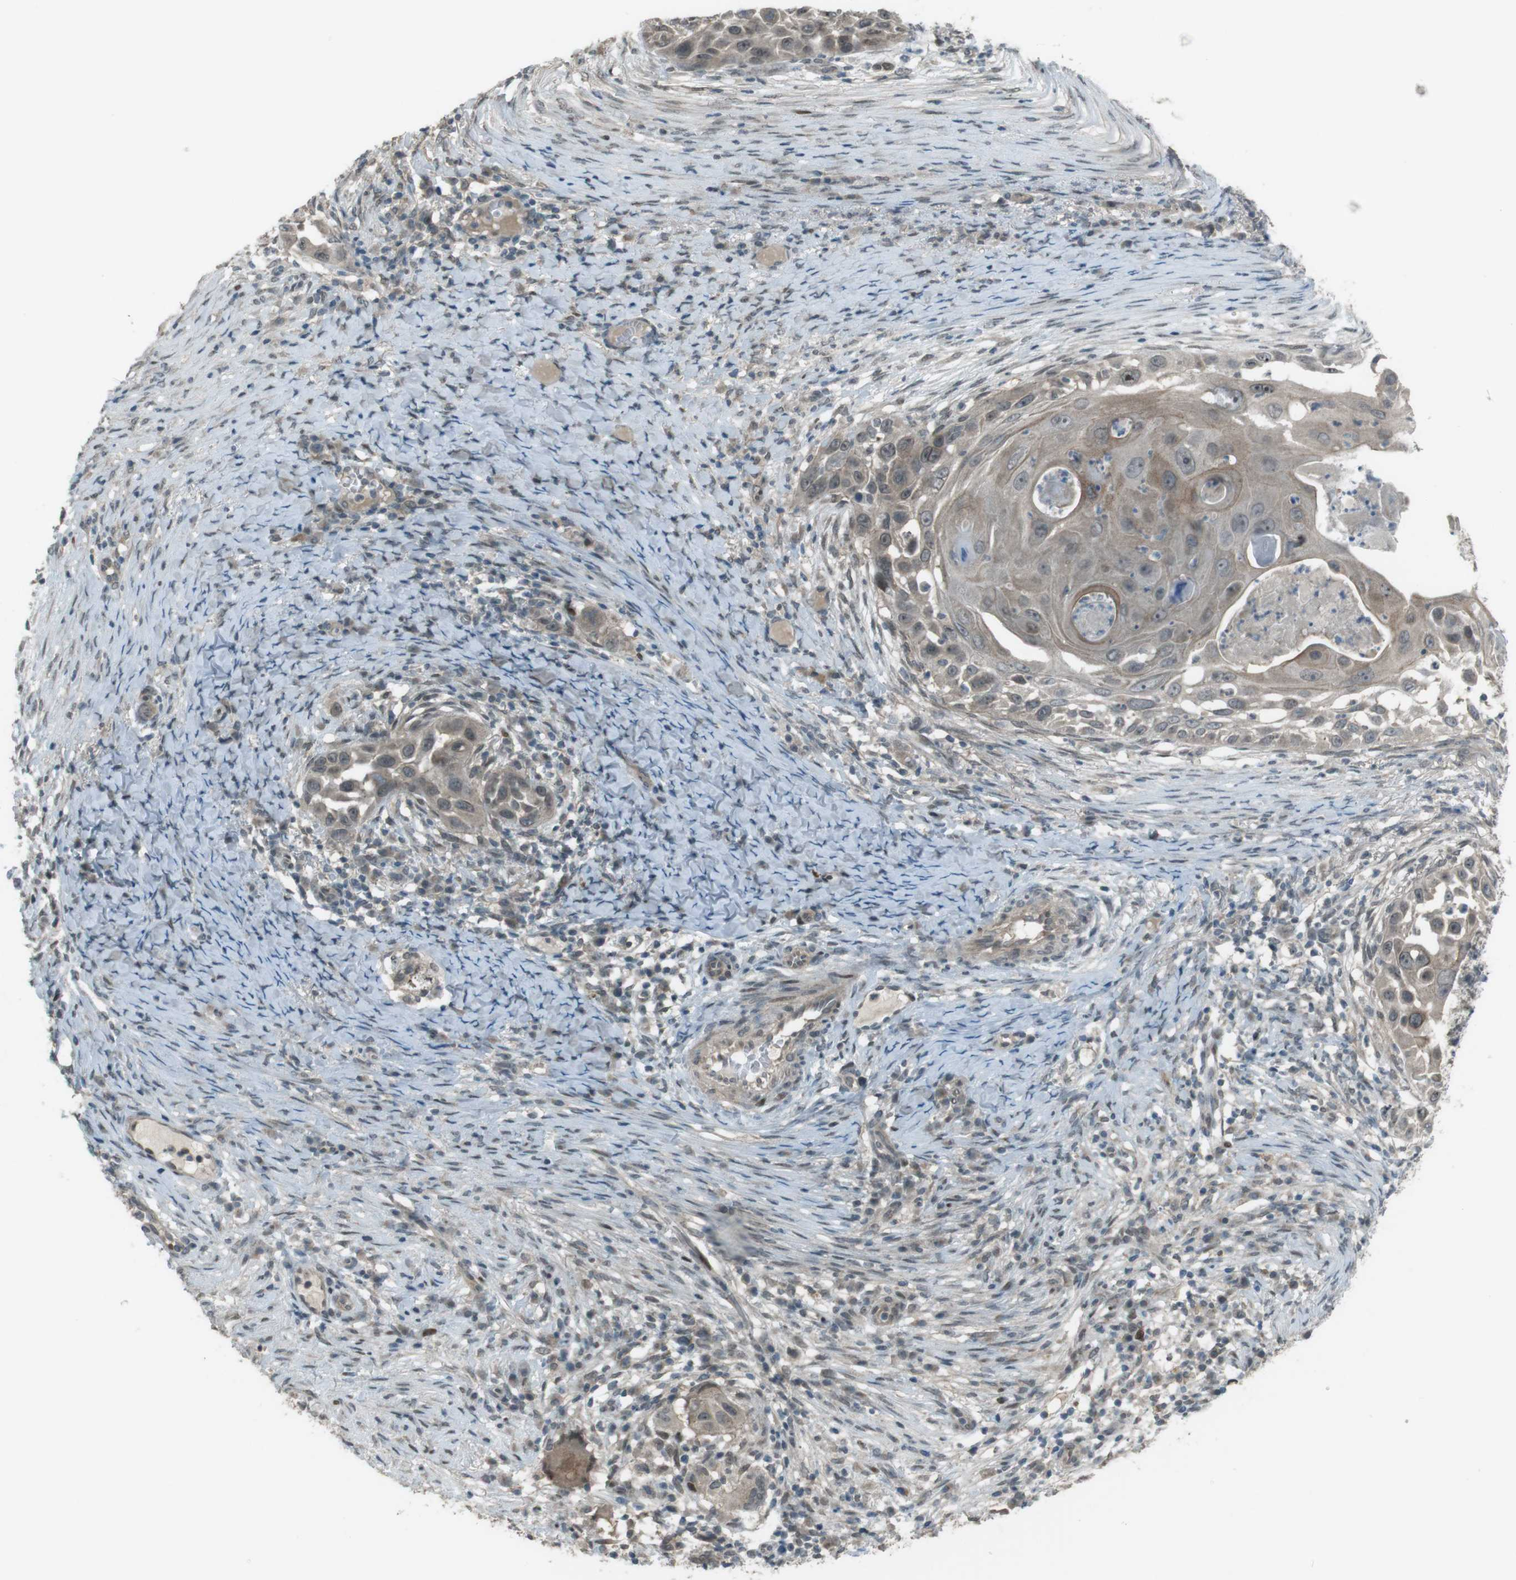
{"staining": {"intensity": "weak", "quantity": ">75%", "location": "cytoplasmic/membranous"}, "tissue": "skin cancer", "cell_type": "Tumor cells", "image_type": "cancer", "snomed": [{"axis": "morphology", "description": "Squamous cell carcinoma, NOS"}, {"axis": "topography", "description": "Skin"}], "caption": "Skin squamous cell carcinoma stained for a protein (brown) shows weak cytoplasmic/membranous positive staining in about >75% of tumor cells.", "gene": "SLITRK5", "patient": {"sex": "female", "age": 44}}